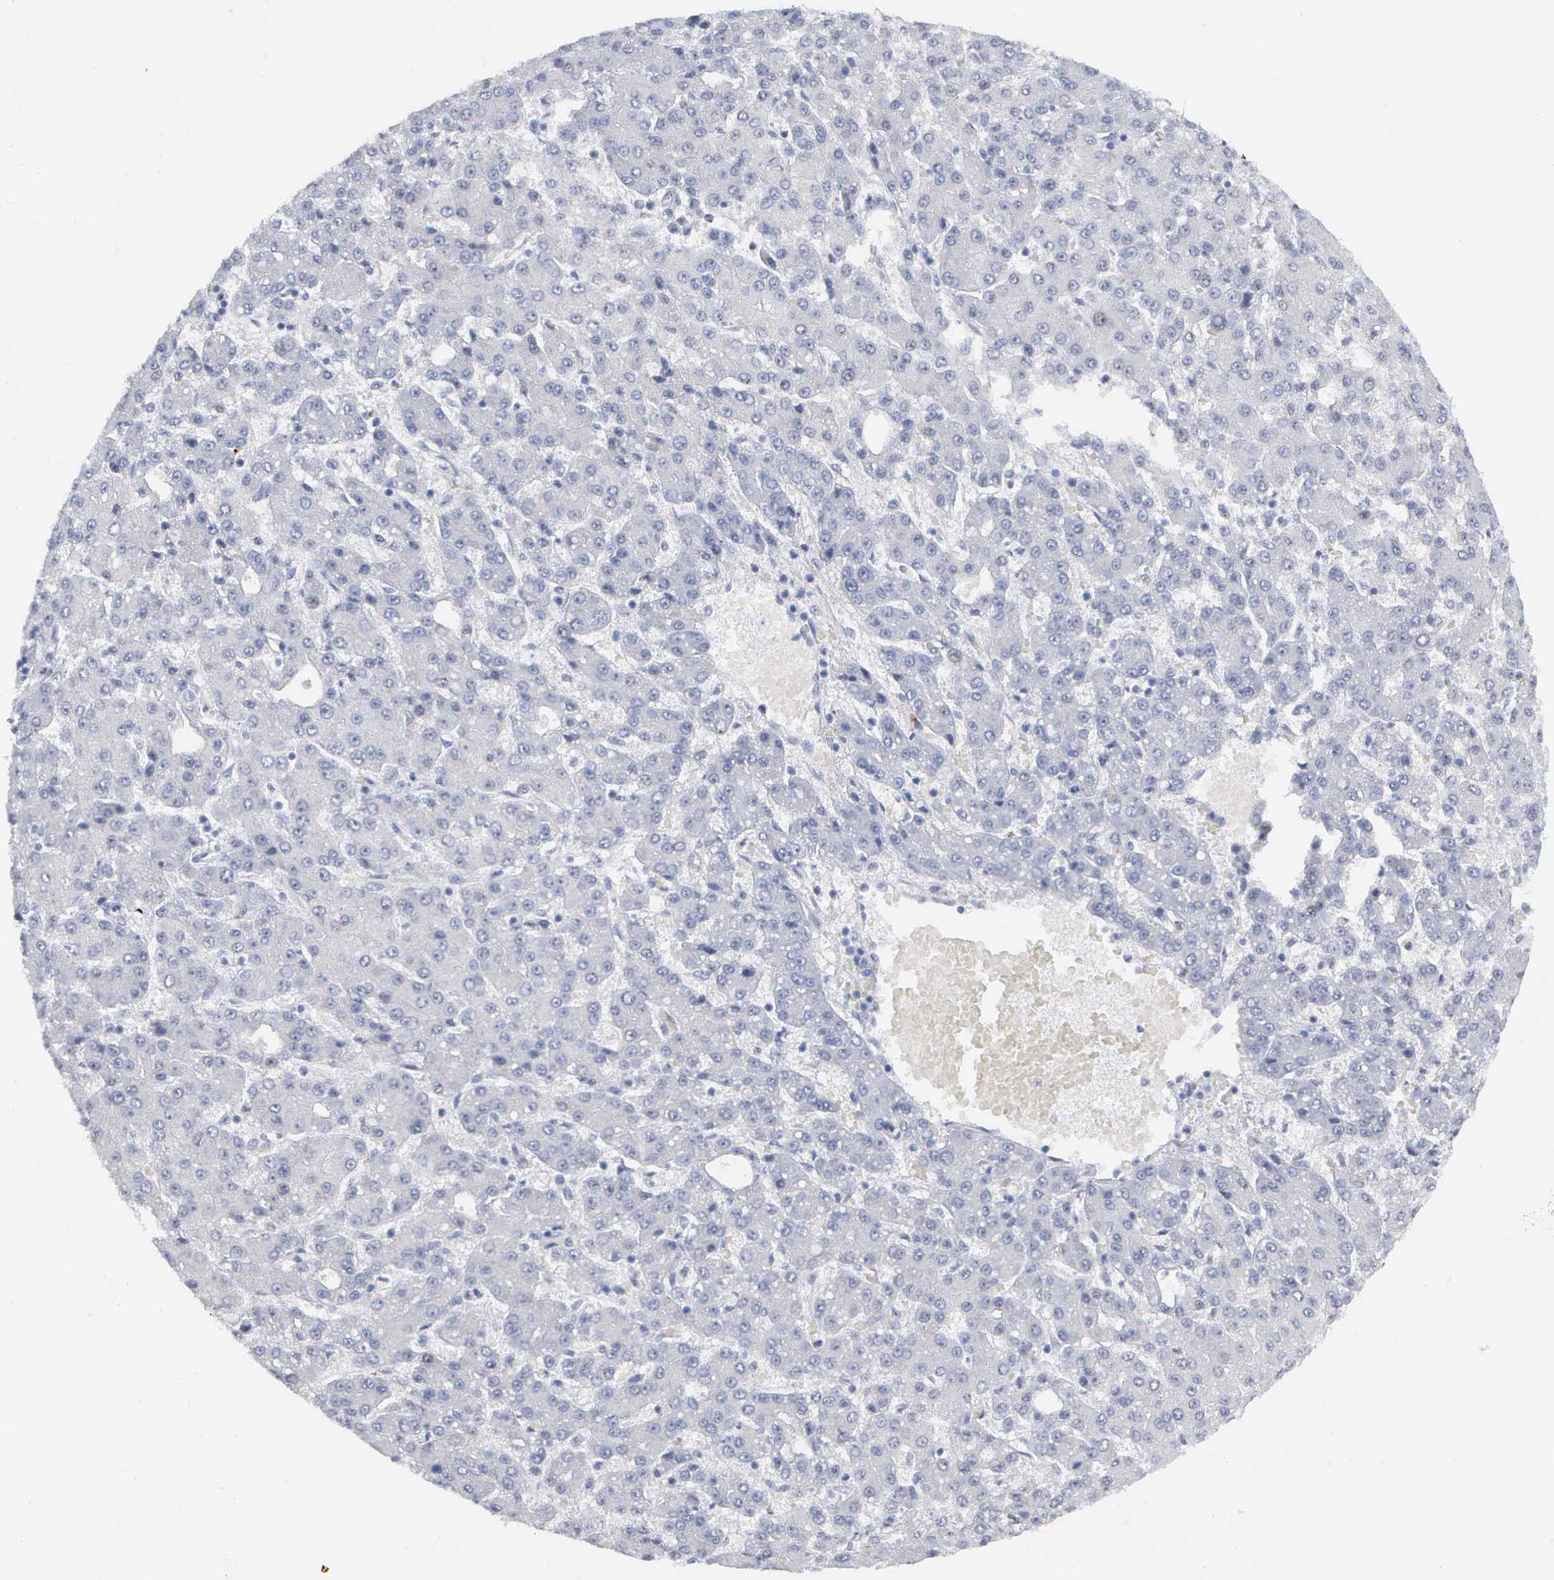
{"staining": {"intensity": "negative", "quantity": "none", "location": "none"}, "tissue": "liver cancer", "cell_type": "Tumor cells", "image_type": "cancer", "snomed": [{"axis": "morphology", "description": "Carcinoma, Hepatocellular, NOS"}, {"axis": "topography", "description": "Liver"}], "caption": "A high-resolution photomicrograph shows immunohistochemistry staining of liver cancer (hepatocellular carcinoma), which shows no significant positivity in tumor cells. (Immunohistochemistry, brightfield microscopy, high magnification).", "gene": "ASPHD2", "patient": {"sex": "male", "age": 69}}